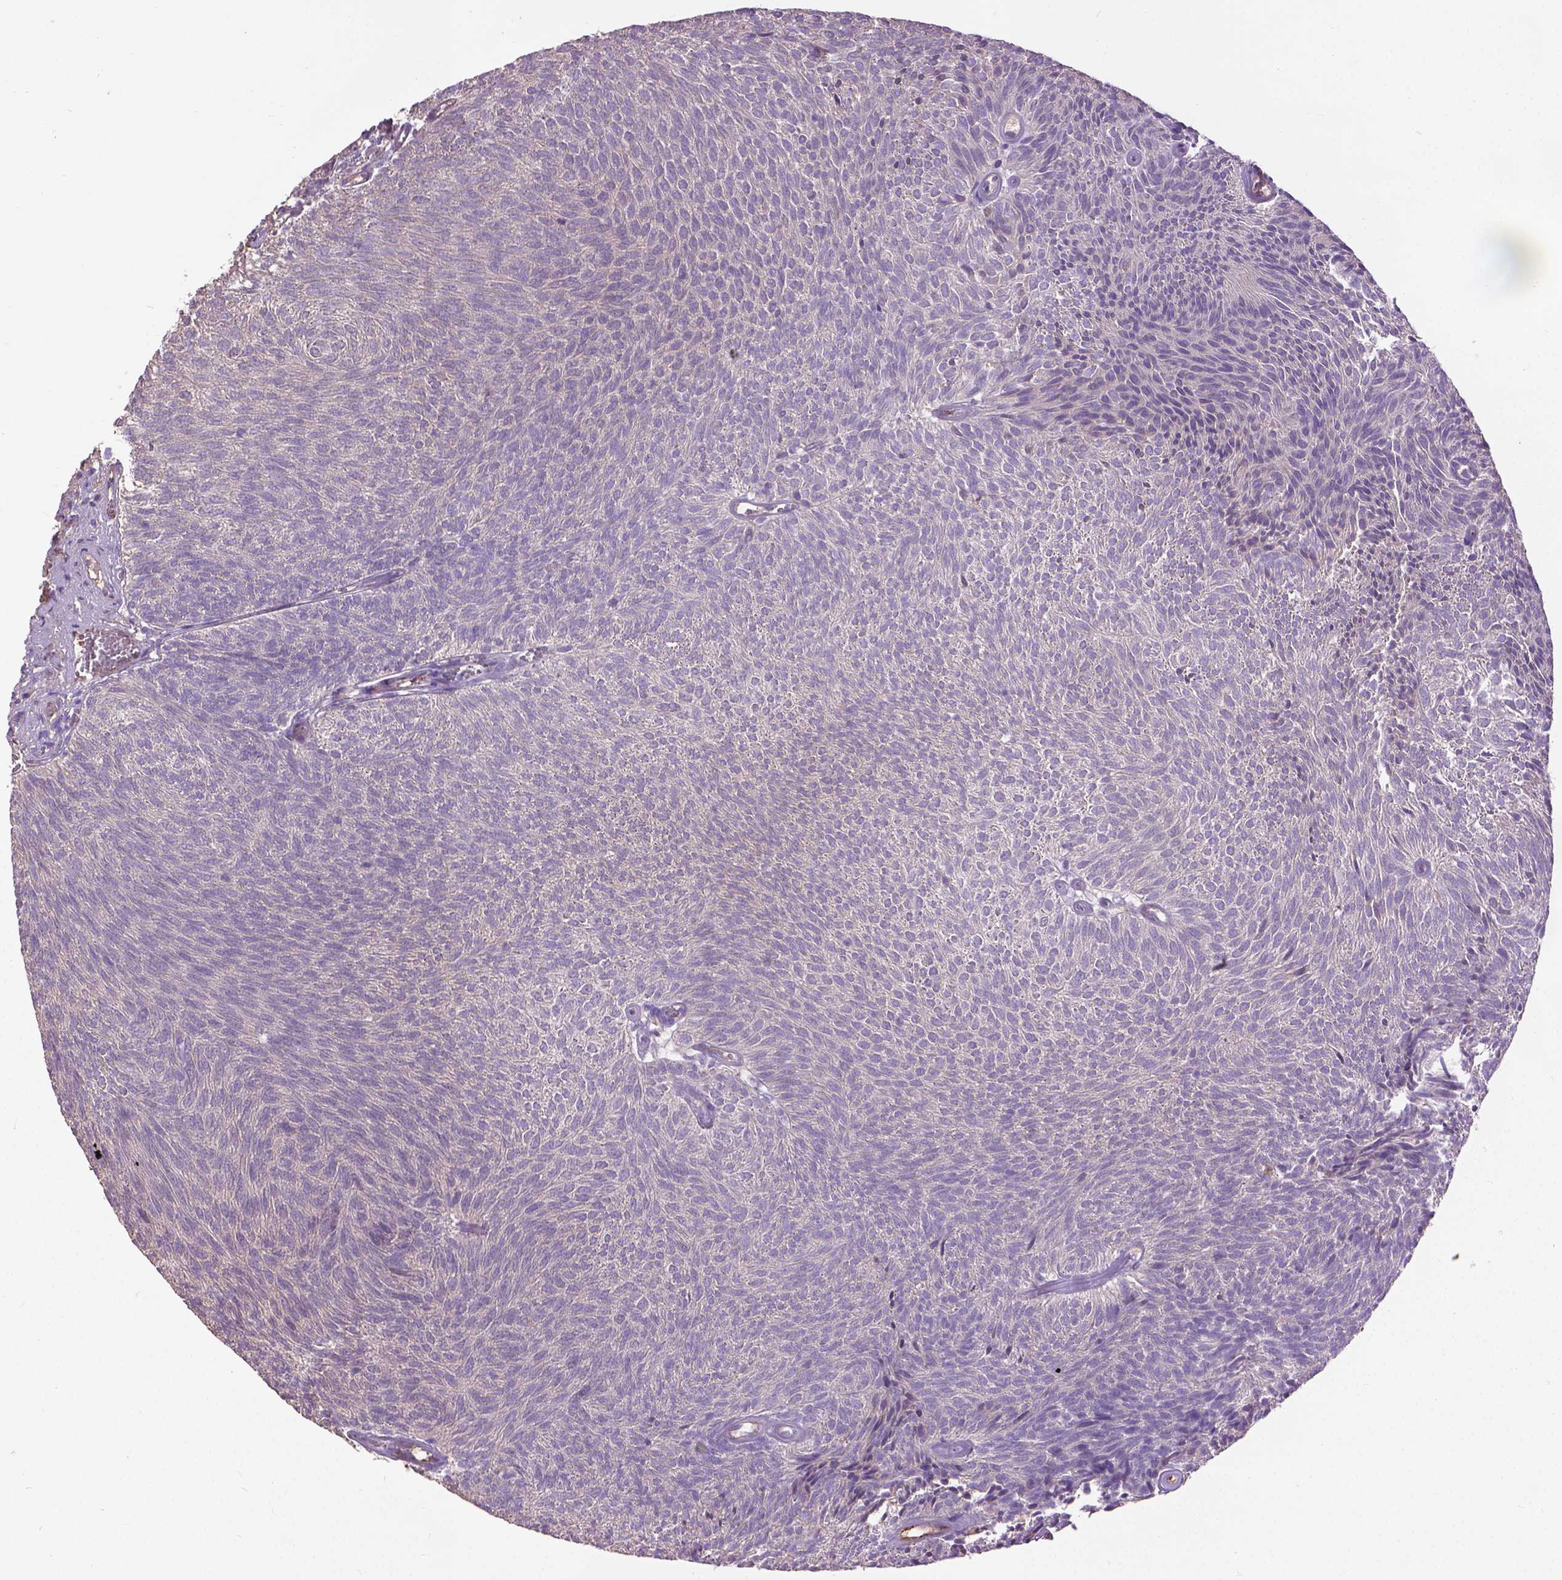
{"staining": {"intensity": "negative", "quantity": "none", "location": "none"}, "tissue": "urothelial cancer", "cell_type": "Tumor cells", "image_type": "cancer", "snomed": [{"axis": "morphology", "description": "Urothelial carcinoma, Low grade"}, {"axis": "topography", "description": "Urinary bladder"}], "caption": "Tumor cells show no significant protein positivity in low-grade urothelial carcinoma.", "gene": "ZNF337", "patient": {"sex": "male", "age": 77}}